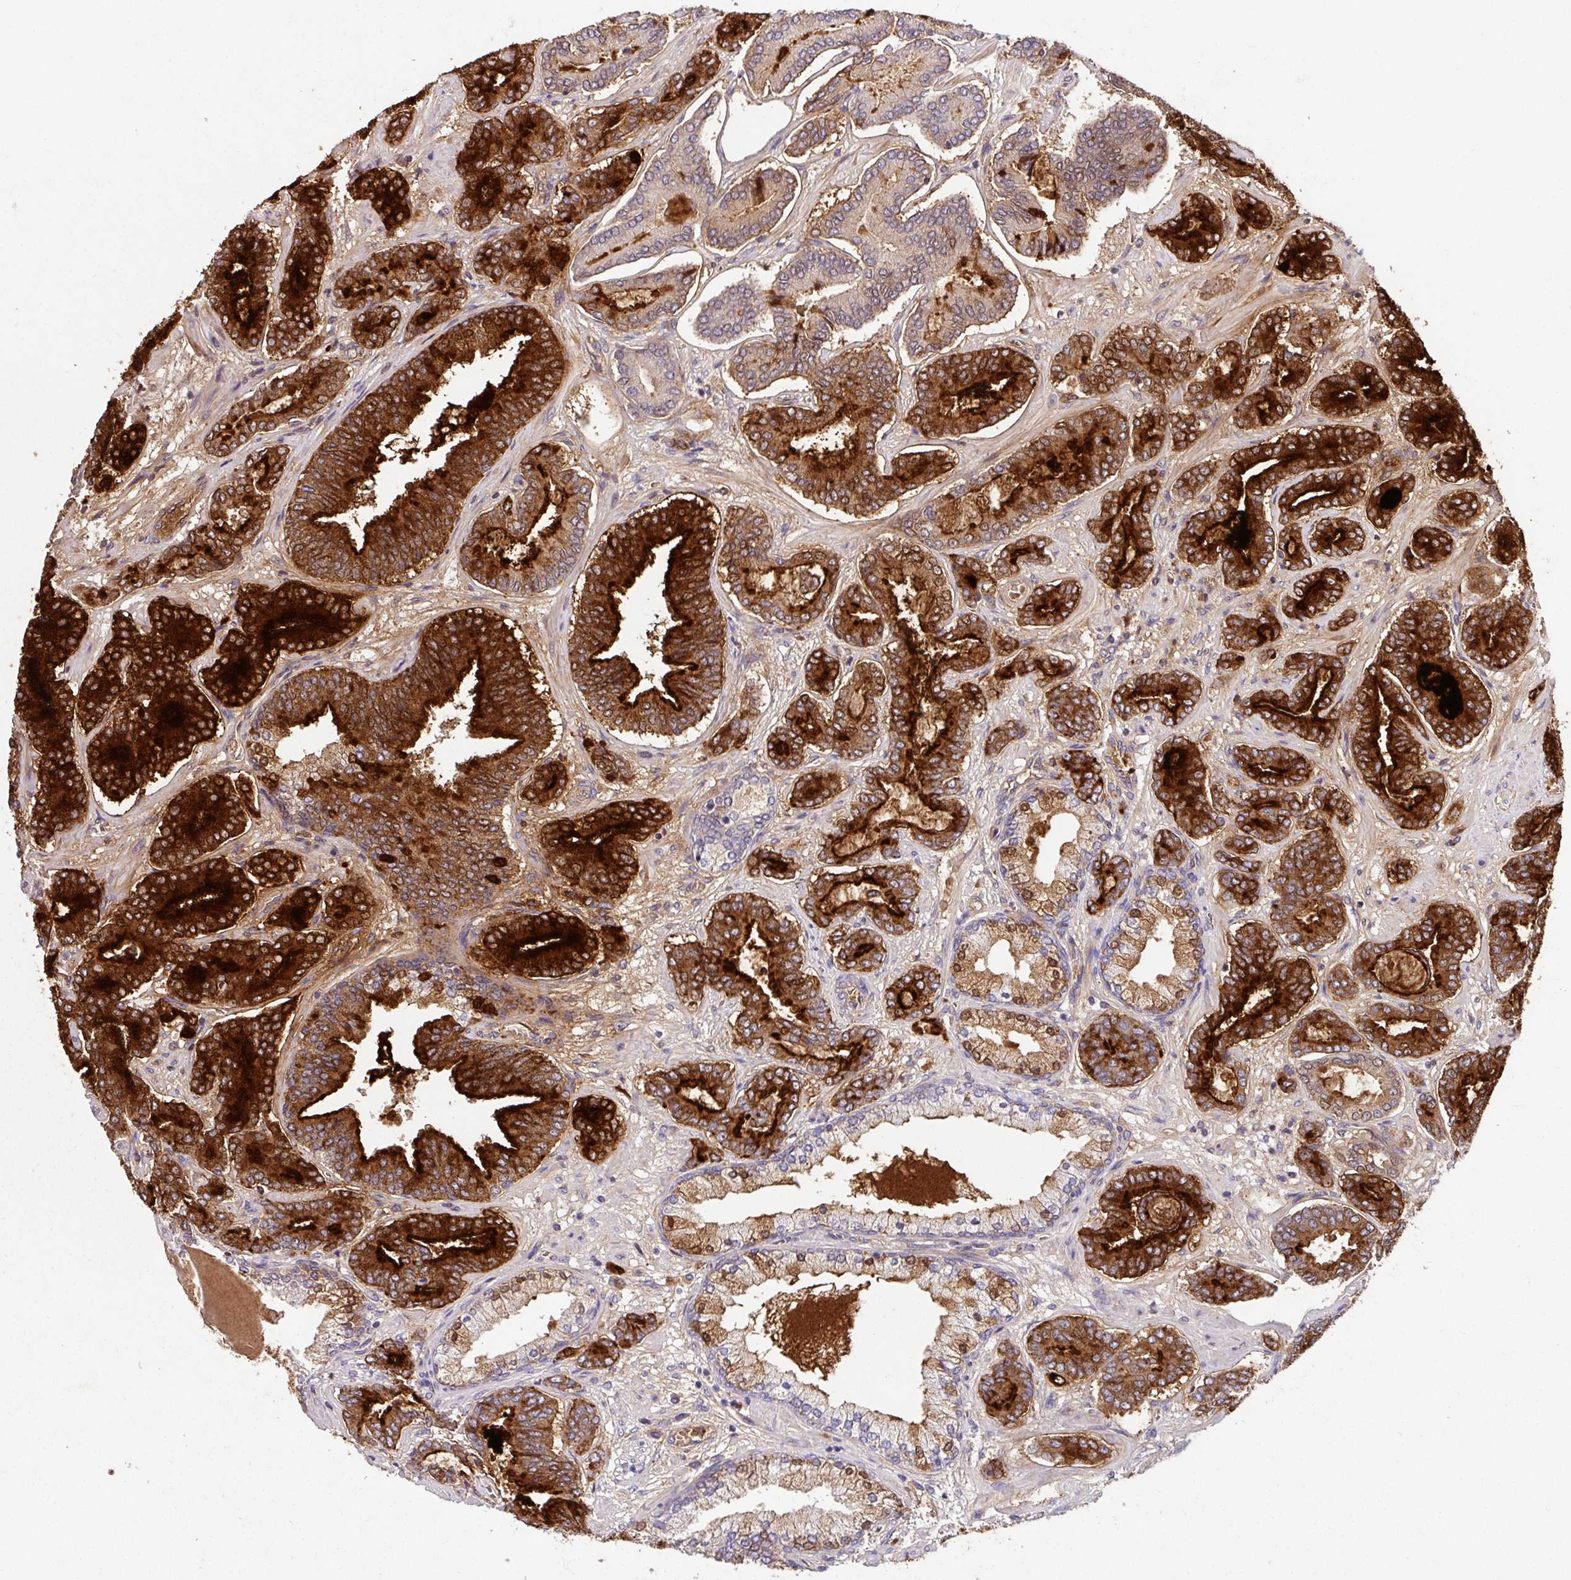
{"staining": {"intensity": "strong", "quantity": ">75%", "location": "cytoplasmic/membranous"}, "tissue": "prostate cancer", "cell_type": "Tumor cells", "image_type": "cancer", "snomed": [{"axis": "morphology", "description": "Adenocarcinoma, Low grade"}, {"axis": "topography", "description": "Prostate and seminal vesicle, NOS"}], "caption": "DAB immunohistochemical staining of prostate low-grade adenocarcinoma shows strong cytoplasmic/membranous protein expression in about >75% of tumor cells. (Stains: DAB in brown, nuclei in blue, Microscopy: brightfield microscopy at high magnification).", "gene": "CRISP3", "patient": {"sex": "male", "age": 61}}